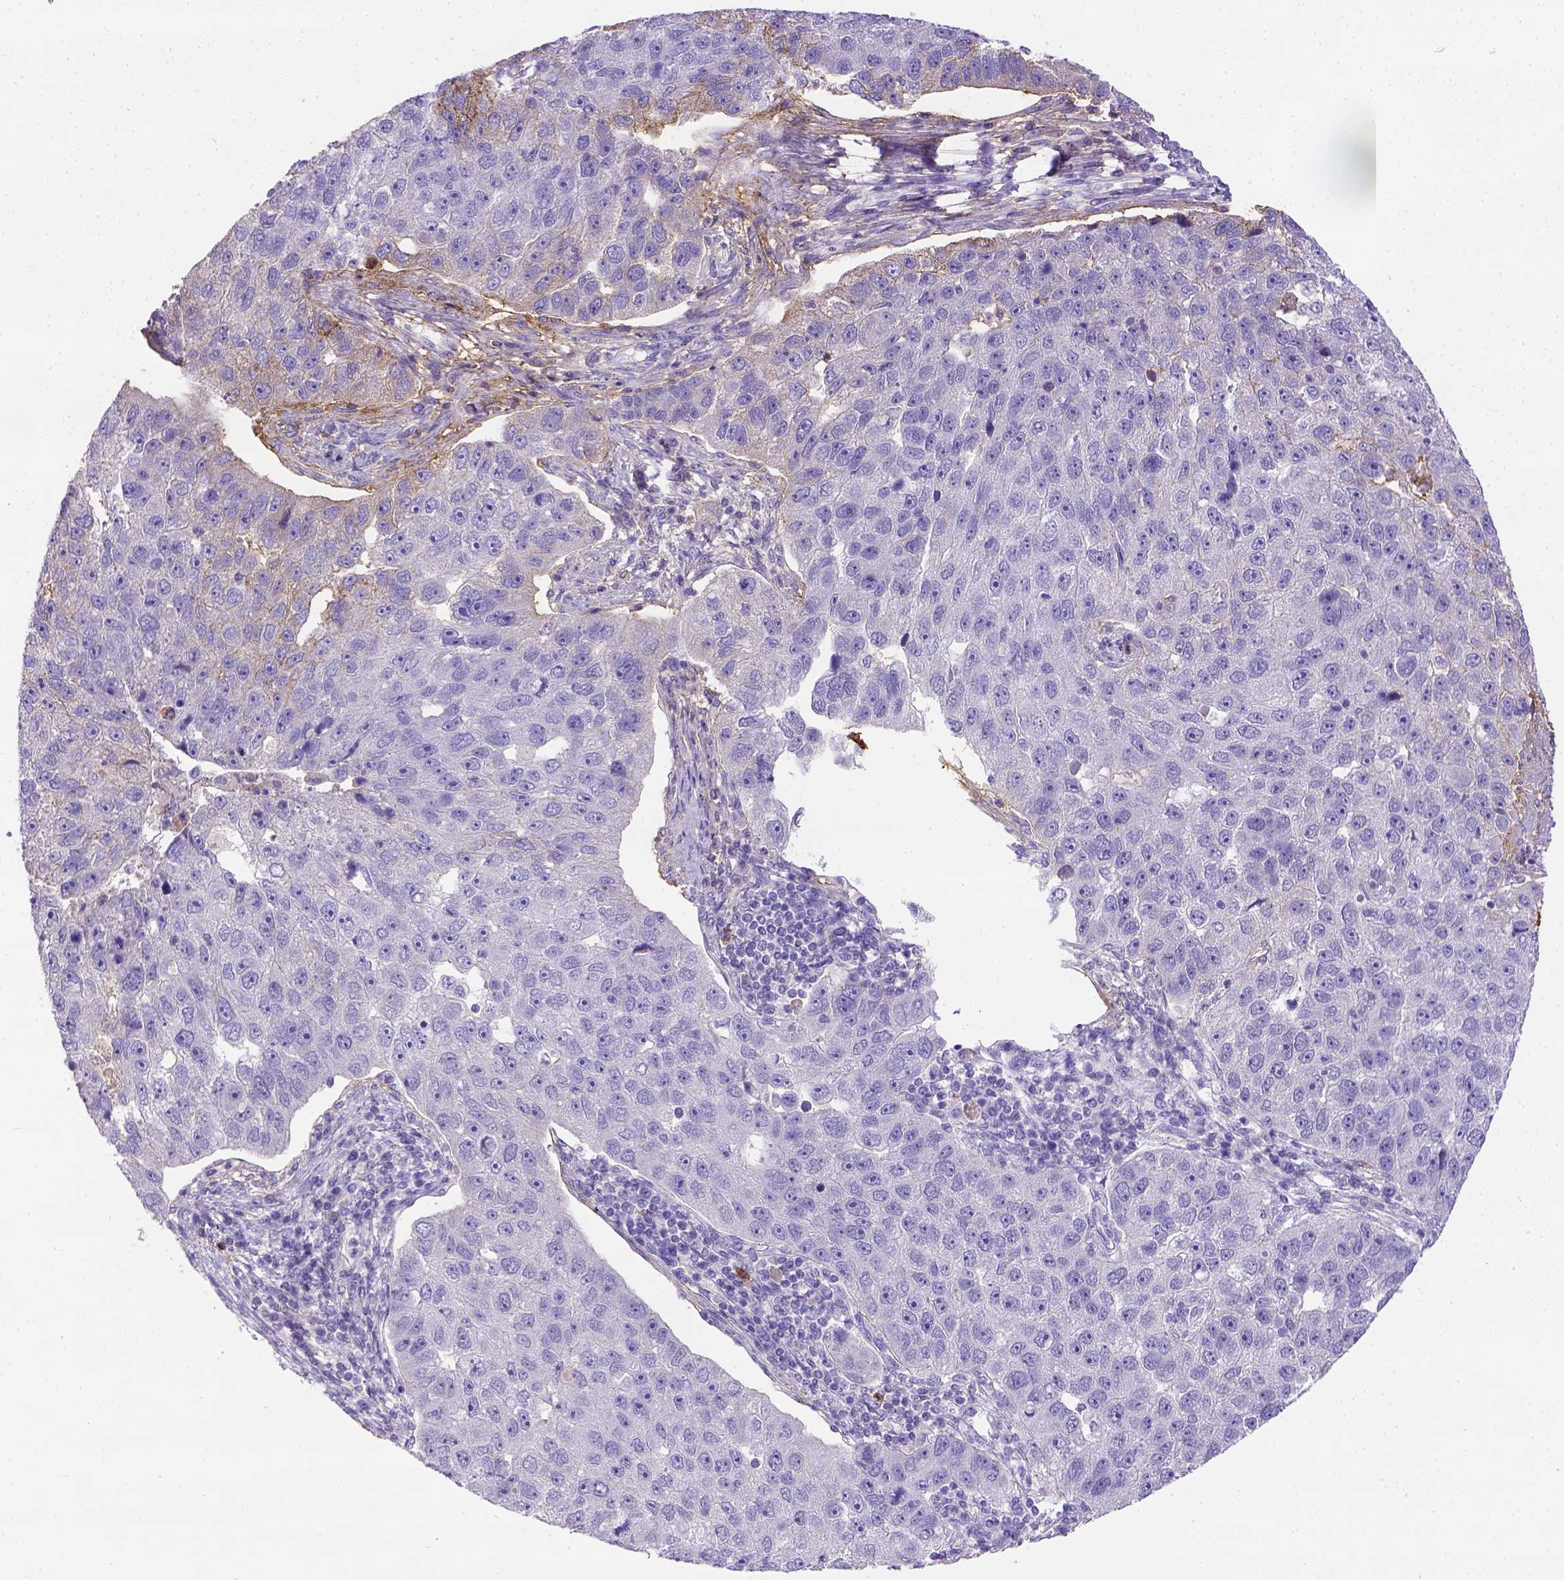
{"staining": {"intensity": "negative", "quantity": "none", "location": "none"}, "tissue": "pancreatic cancer", "cell_type": "Tumor cells", "image_type": "cancer", "snomed": [{"axis": "morphology", "description": "Adenocarcinoma, NOS"}, {"axis": "topography", "description": "Pancreas"}], "caption": "Immunohistochemical staining of pancreatic cancer (adenocarcinoma) shows no significant staining in tumor cells.", "gene": "B3GAT1", "patient": {"sex": "female", "age": 61}}